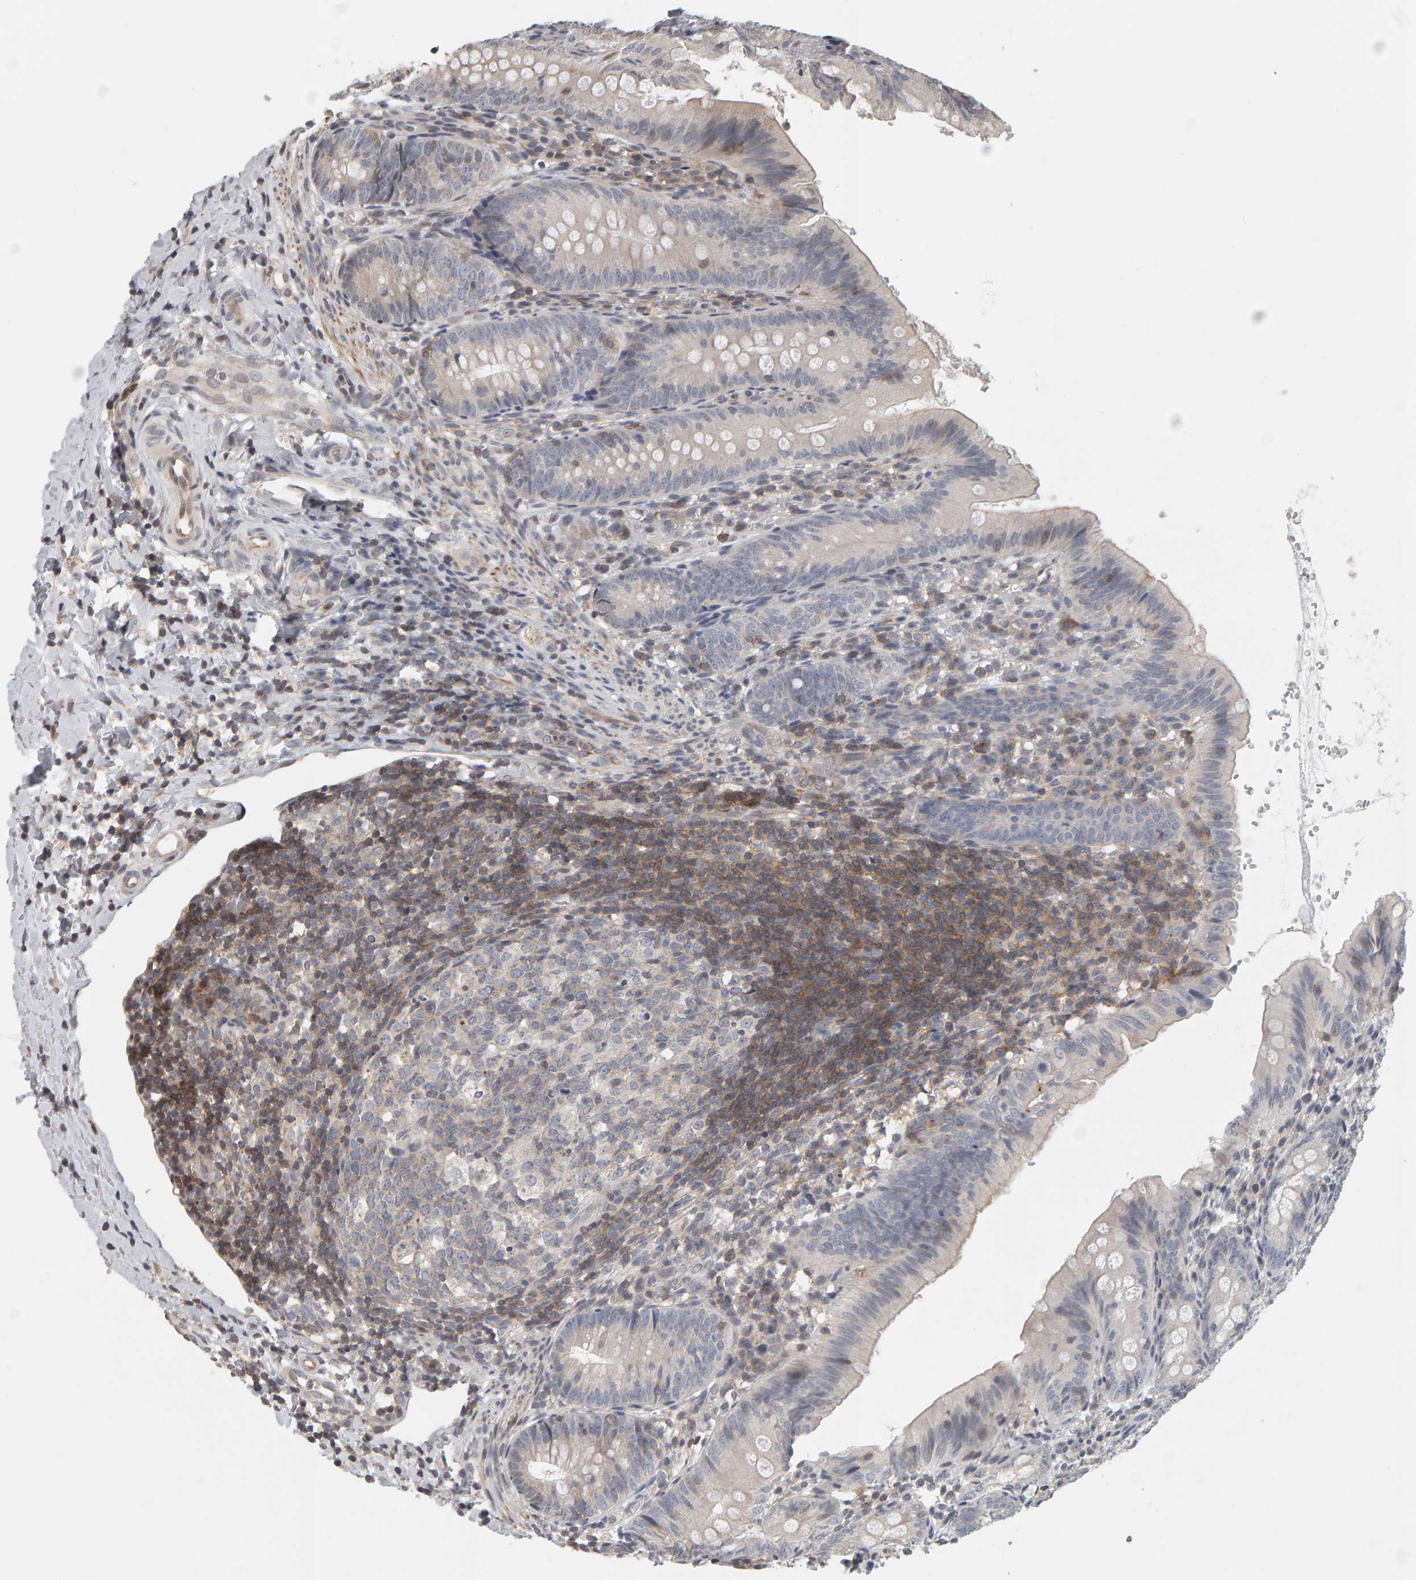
{"staining": {"intensity": "negative", "quantity": "none", "location": "none"}, "tissue": "appendix", "cell_type": "Glandular cells", "image_type": "normal", "snomed": [{"axis": "morphology", "description": "Normal tissue, NOS"}, {"axis": "topography", "description": "Appendix"}], "caption": "Immunohistochemistry image of normal appendix stained for a protein (brown), which exhibits no staining in glandular cells. (DAB immunohistochemistry visualized using brightfield microscopy, high magnification).", "gene": "TEFM", "patient": {"sex": "male", "age": 1}}